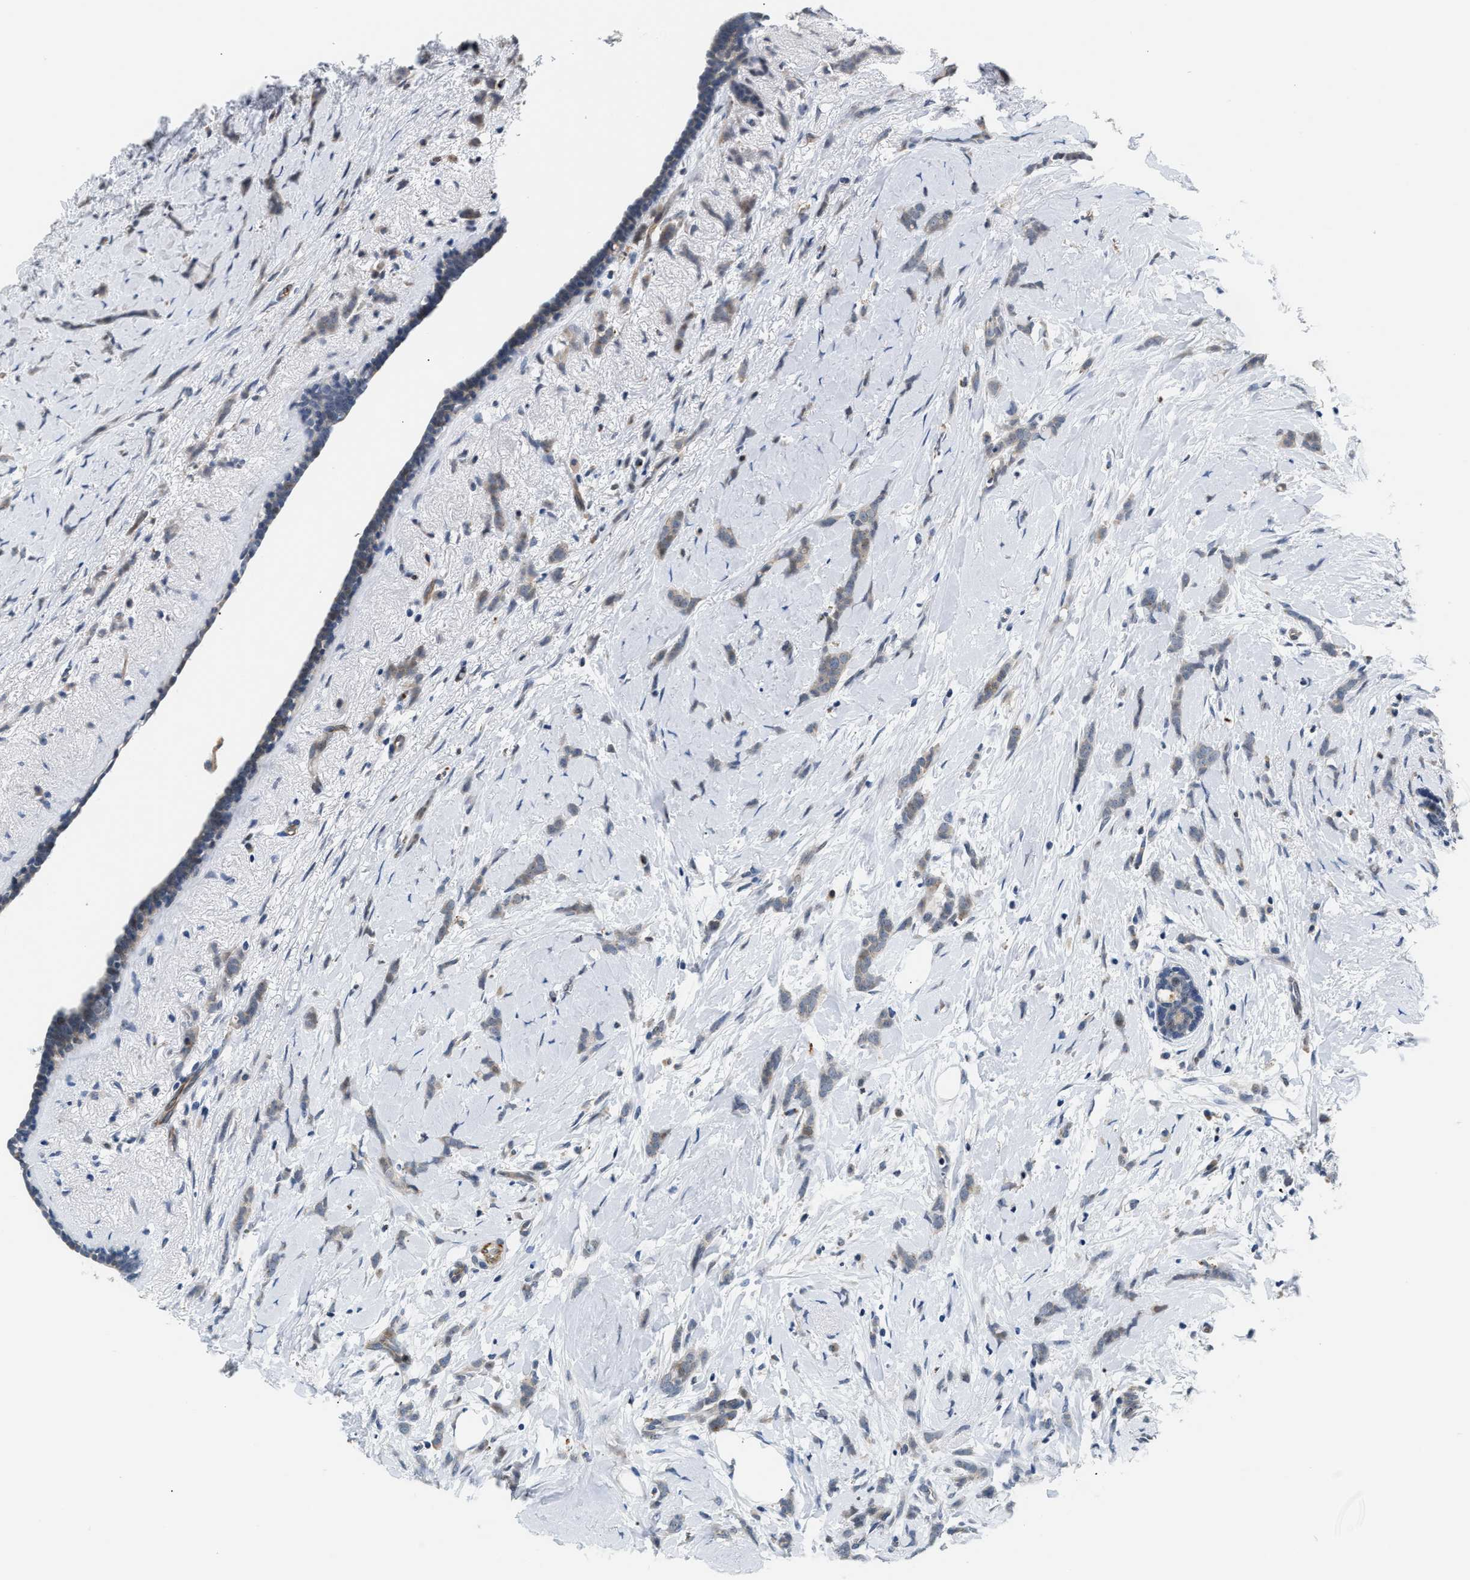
{"staining": {"intensity": "weak", "quantity": ">75%", "location": "cytoplasmic/membranous"}, "tissue": "breast cancer", "cell_type": "Tumor cells", "image_type": "cancer", "snomed": [{"axis": "morphology", "description": "Lobular carcinoma, in situ"}, {"axis": "morphology", "description": "Lobular carcinoma"}, {"axis": "topography", "description": "Breast"}], "caption": "High-magnification brightfield microscopy of lobular carcinoma in situ (breast) stained with DAB (brown) and counterstained with hematoxylin (blue). tumor cells exhibit weak cytoplasmic/membranous expression is identified in about>75% of cells.", "gene": "PPM1H", "patient": {"sex": "female", "age": 41}}